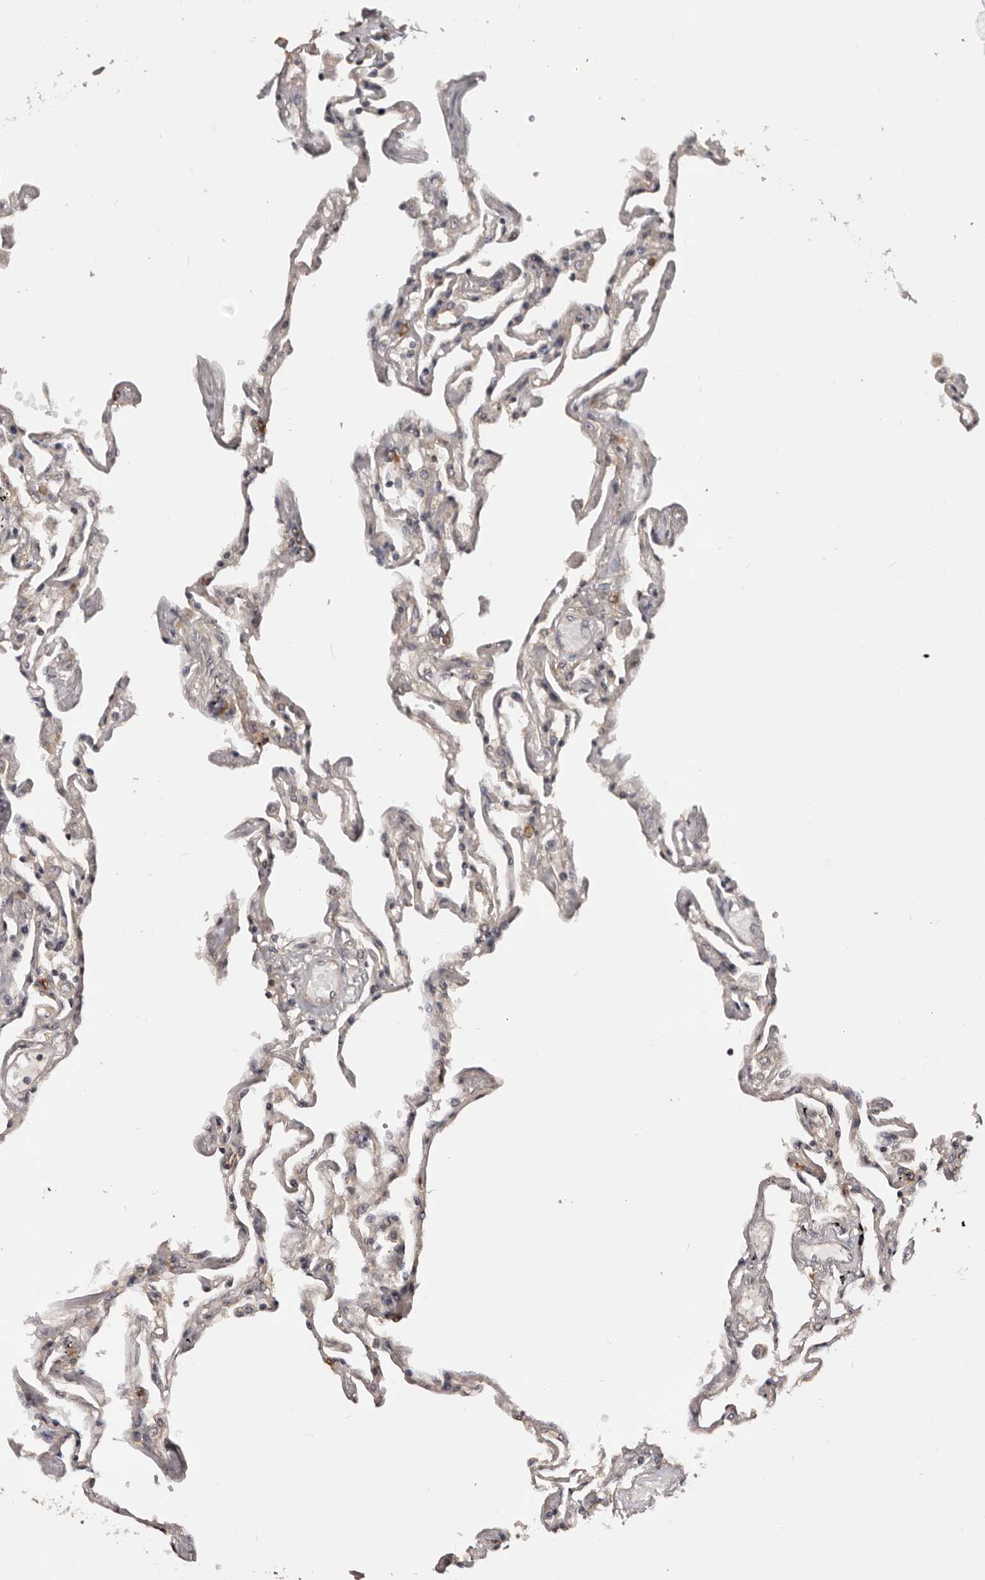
{"staining": {"intensity": "moderate", "quantity": "<25%", "location": "cytoplasmic/membranous"}, "tissue": "lung", "cell_type": "Alveolar cells", "image_type": "normal", "snomed": [{"axis": "morphology", "description": "Normal tissue, NOS"}, {"axis": "topography", "description": "Lung"}], "caption": "Immunohistochemical staining of normal lung exhibits low levels of moderate cytoplasmic/membranous positivity in approximately <25% of alveolar cells. (Stains: DAB in brown, nuclei in blue, Microscopy: brightfield microscopy at high magnification).", "gene": "MDP1", "patient": {"sex": "female", "age": 67}}